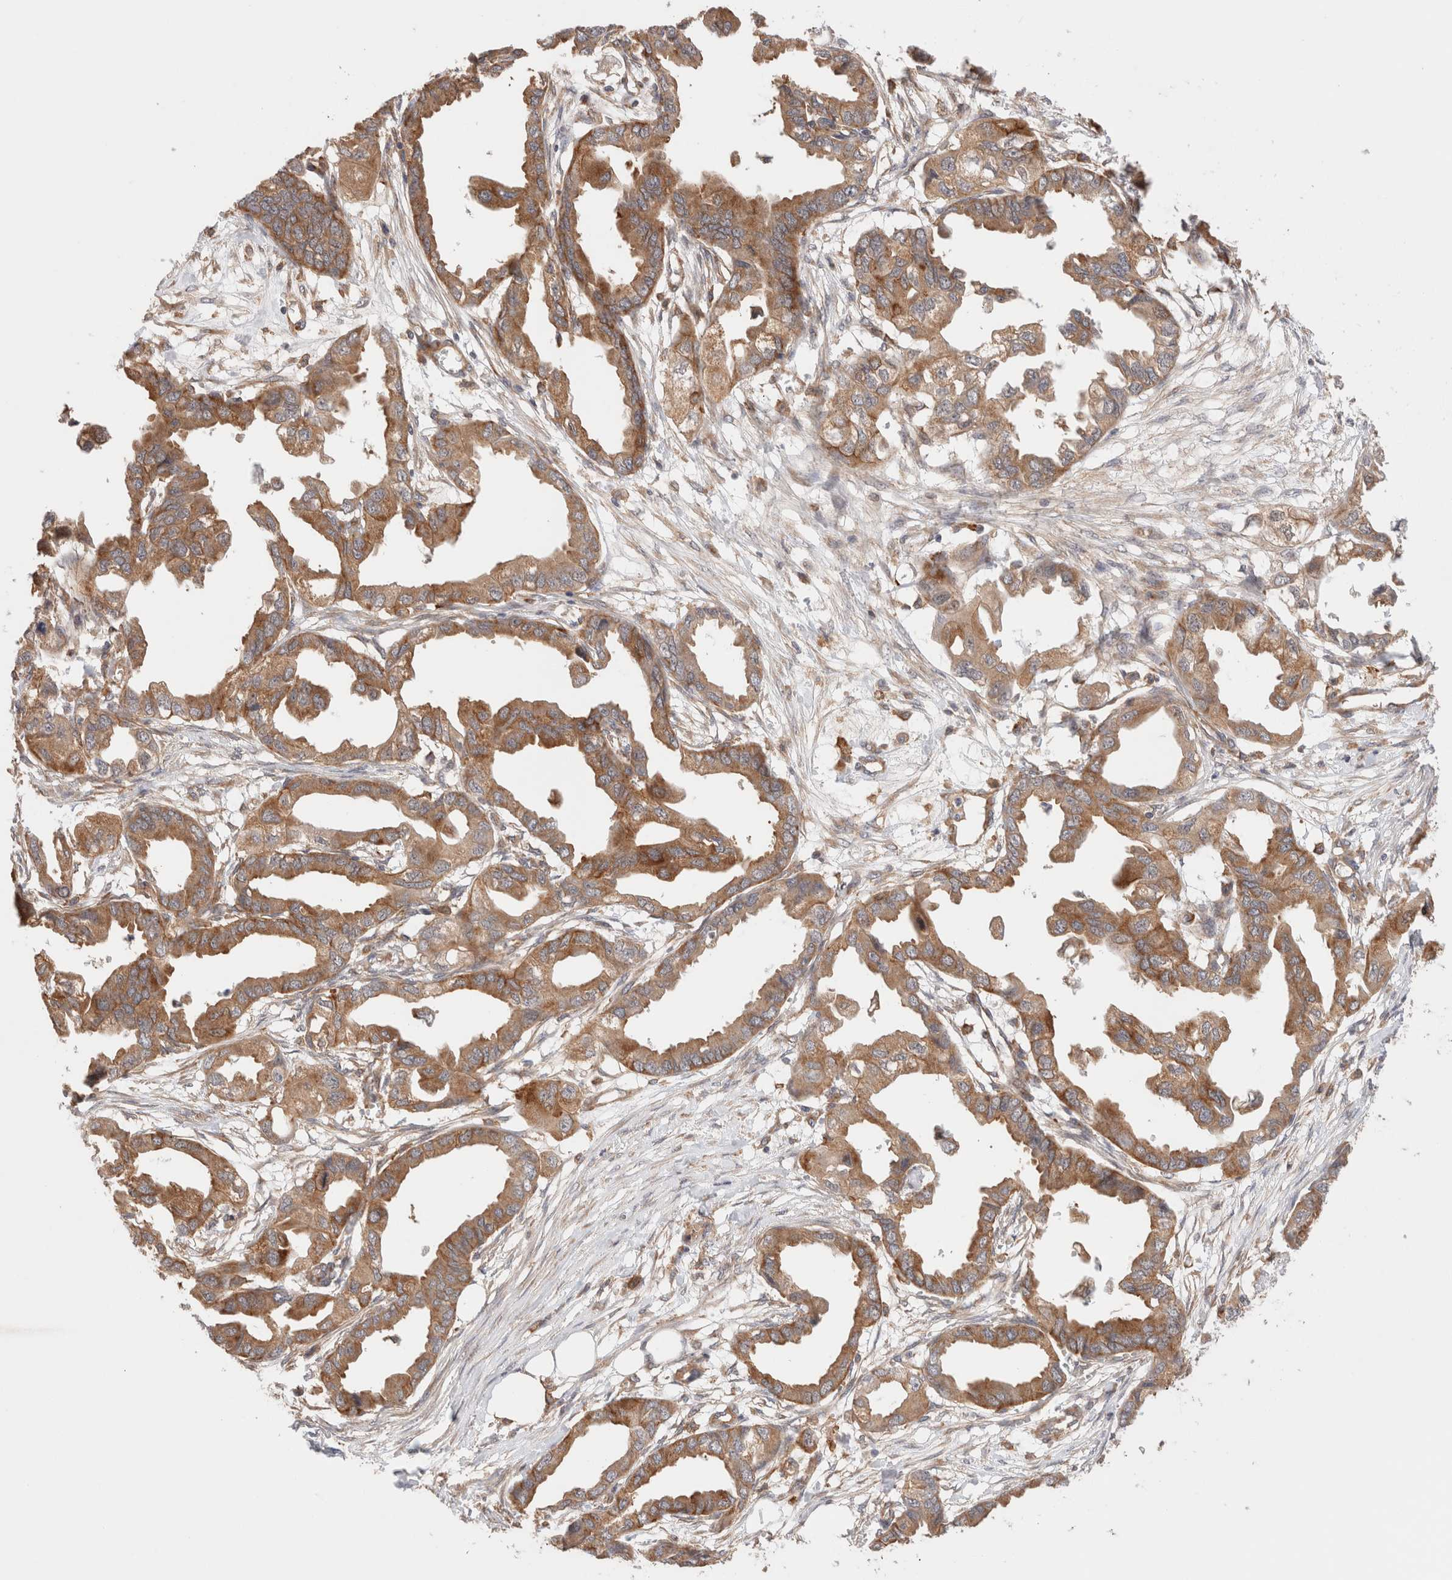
{"staining": {"intensity": "moderate", "quantity": ">75%", "location": "cytoplasmic/membranous"}, "tissue": "endometrial cancer", "cell_type": "Tumor cells", "image_type": "cancer", "snomed": [{"axis": "morphology", "description": "Adenocarcinoma, NOS"}, {"axis": "morphology", "description": "Adenocarcinoma, metastatic, NOS"}, {"axis": "topography", "description": "Adipose tissue"}, {"axis": "topography", "description": "Endometrium"}], "caption": "This photomicrograph exhibits immunohistochemistry staining of human endometrial cancer (adenocarcinoma), with medium moderate cytoplasmic/membranous expression in about >75% of tumor cells.", "gene": "SIKE1", "patient": {"sex": "female", "age": 67}}